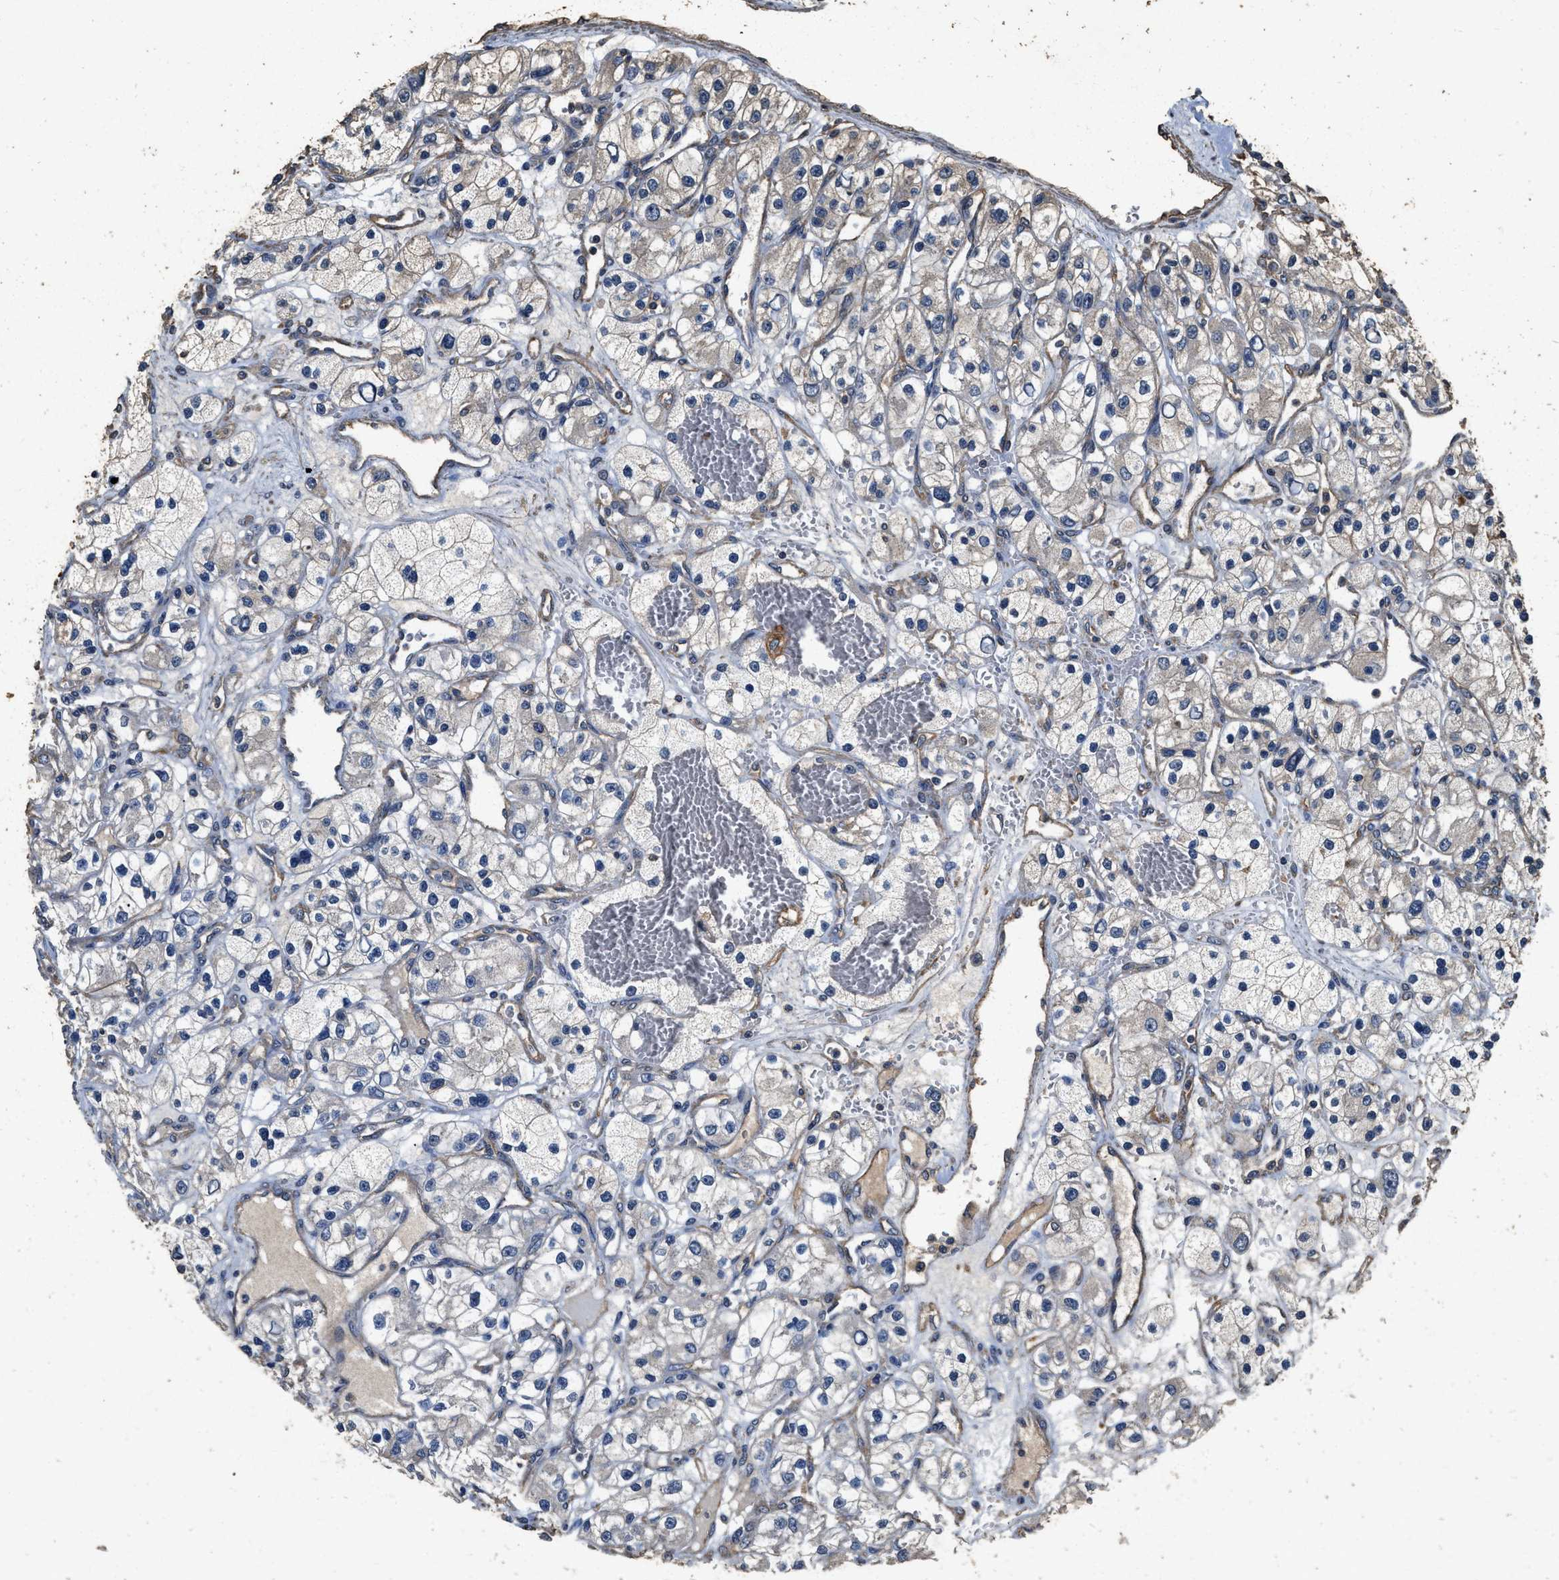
{"staining": {"intensity": "weak", "quantity": "<25%", "location": "cytoplasmic/membranous"}, "tissue": "renal cancer", "cell_type": "Tumor cells", "image_type": "cancer", "snomed": [{"axis": "morphology", "description": "Adenocarcinoma, NOS"}, {"axis": "topography", "description": "Kidney"}], "caption": "High power microscopy micrograph of an immunohistochemistry image of adenocarcinoma (renal), revealing no significant expression in tumor cells.", "gene": "MIB1", "patient": {"sex": "female", "age": 57}}